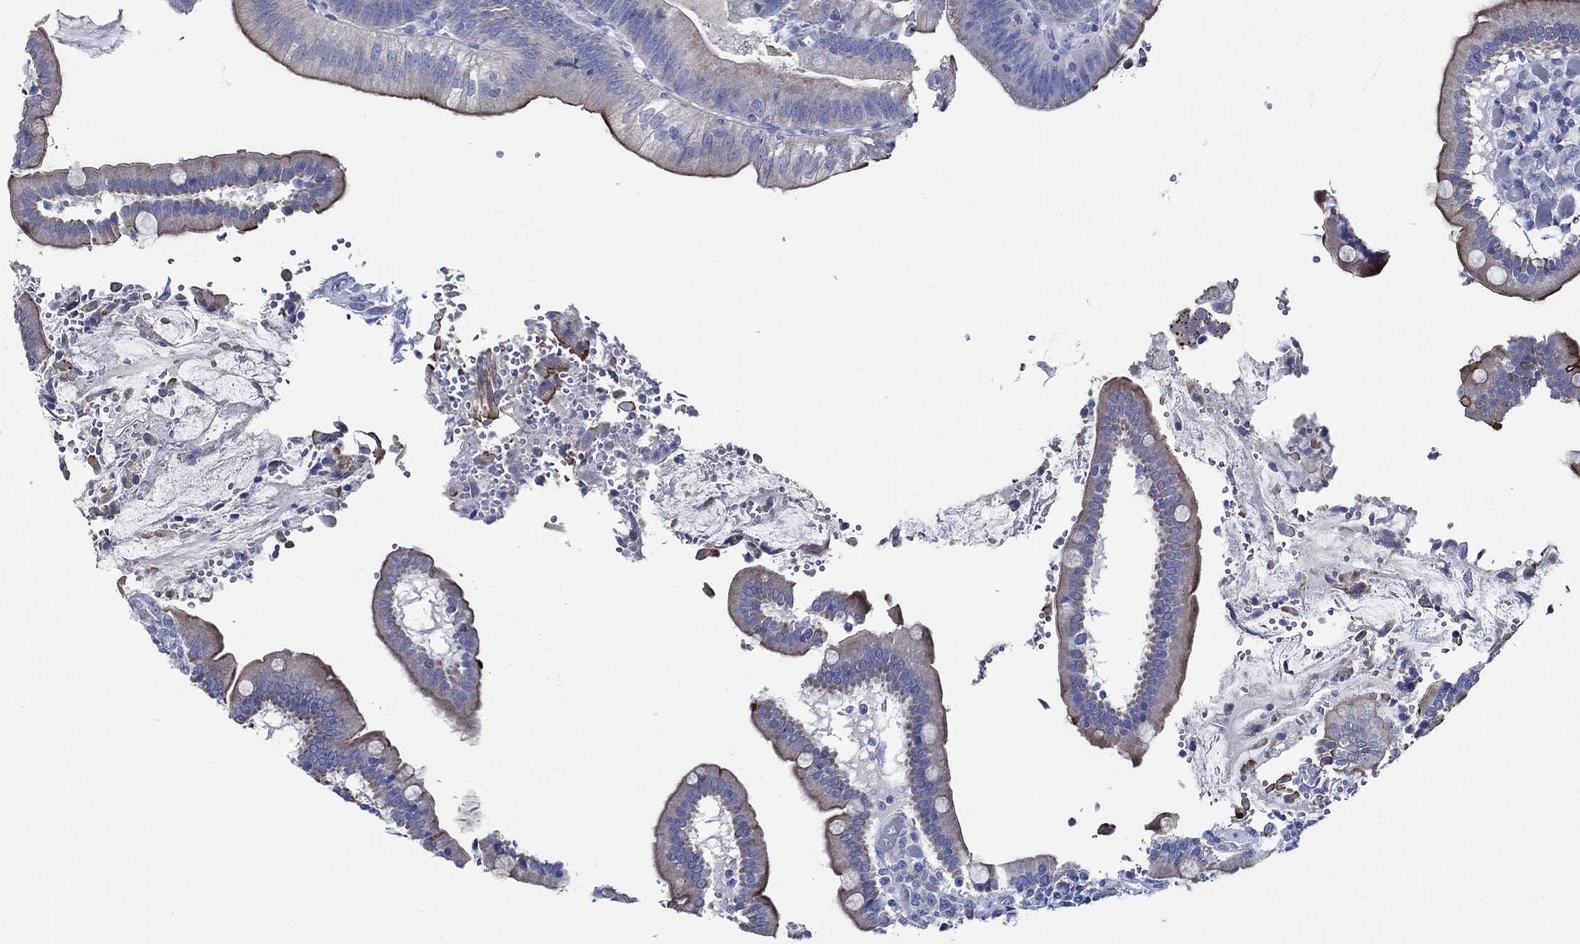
{"staining": {"intensity": "weak", "quantity": "25%-75%", "location": "cytoplasmic/membranous"}, "tissue": "duodenum", "cell_type": "Glandular cells", "image_type": "normal", "snomed": [{"axis": "morphology", "description": "Normal tissue, NOS"}, {"axis": "topography", "description": "Duodenum"}], "caption": "Immunohistochemical staining of benign human duodenum reveals weak cytoplasmic/membranous protein staining in about 25%-75% of glandular cells. (DAB (3,3'-diaminobenzidine) IHC with brightfield microscopy, high magnification).", "gene": "SKOR1", "patient": {"sex": "female", "age": 62}}